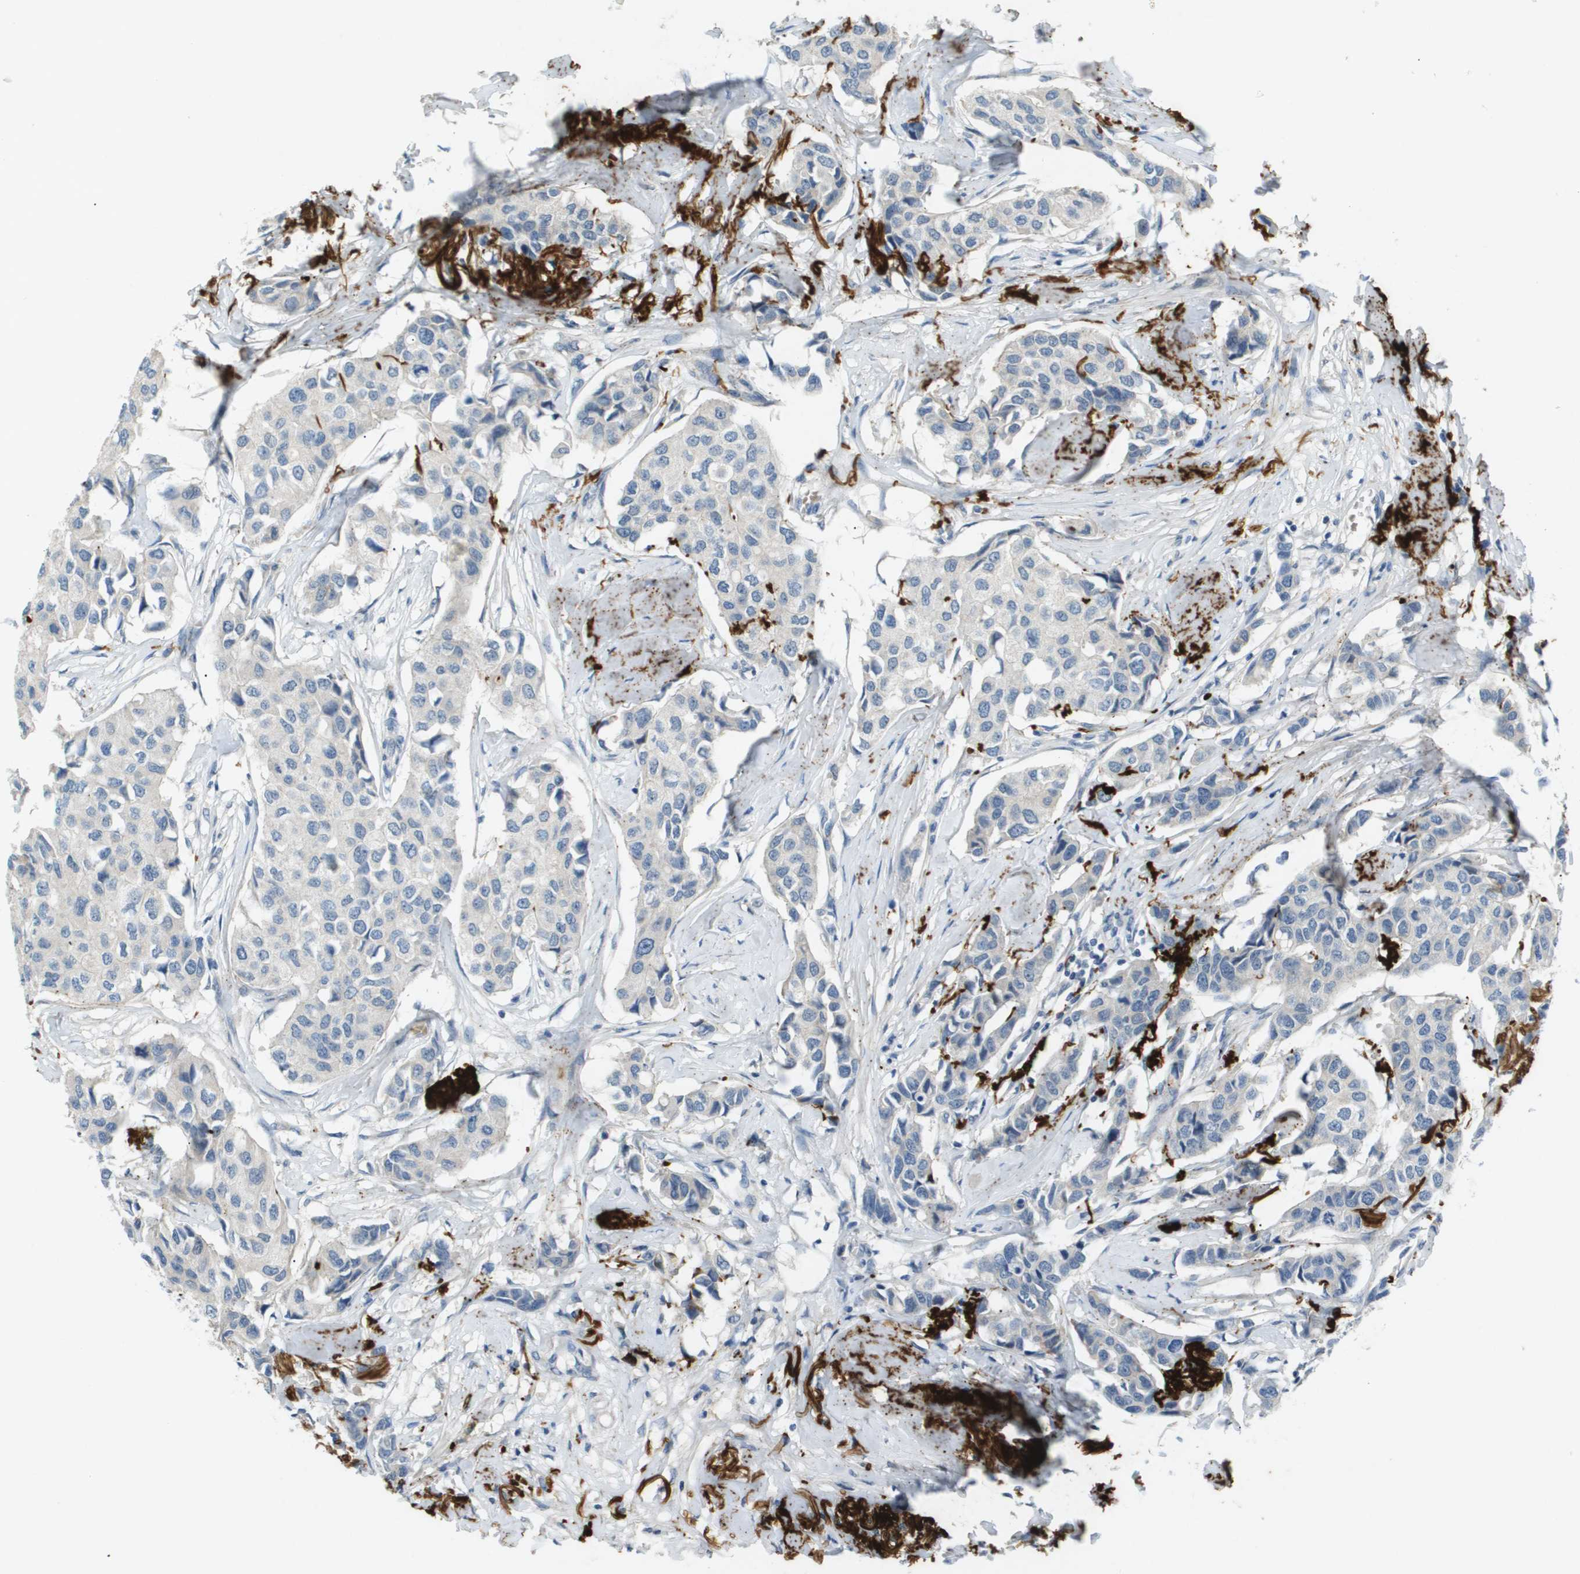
{"staining": {"intensity": "negative", "quantity": "none", "location": "none"}, "tissue": "breast cancer", "cell_type": "Tumor cells", "image_type": "cancer", "snomed": [{"axis": "morphology", "description": "Duct carcinoma"}, {"axis": "topography", "description": "Breast"}], "caption": "The IHC histopathology image has no significant staining in tumor cells of breast cancer tissue.", "gene": "VTN", "patient": {"sex": "female", "age": 80}}